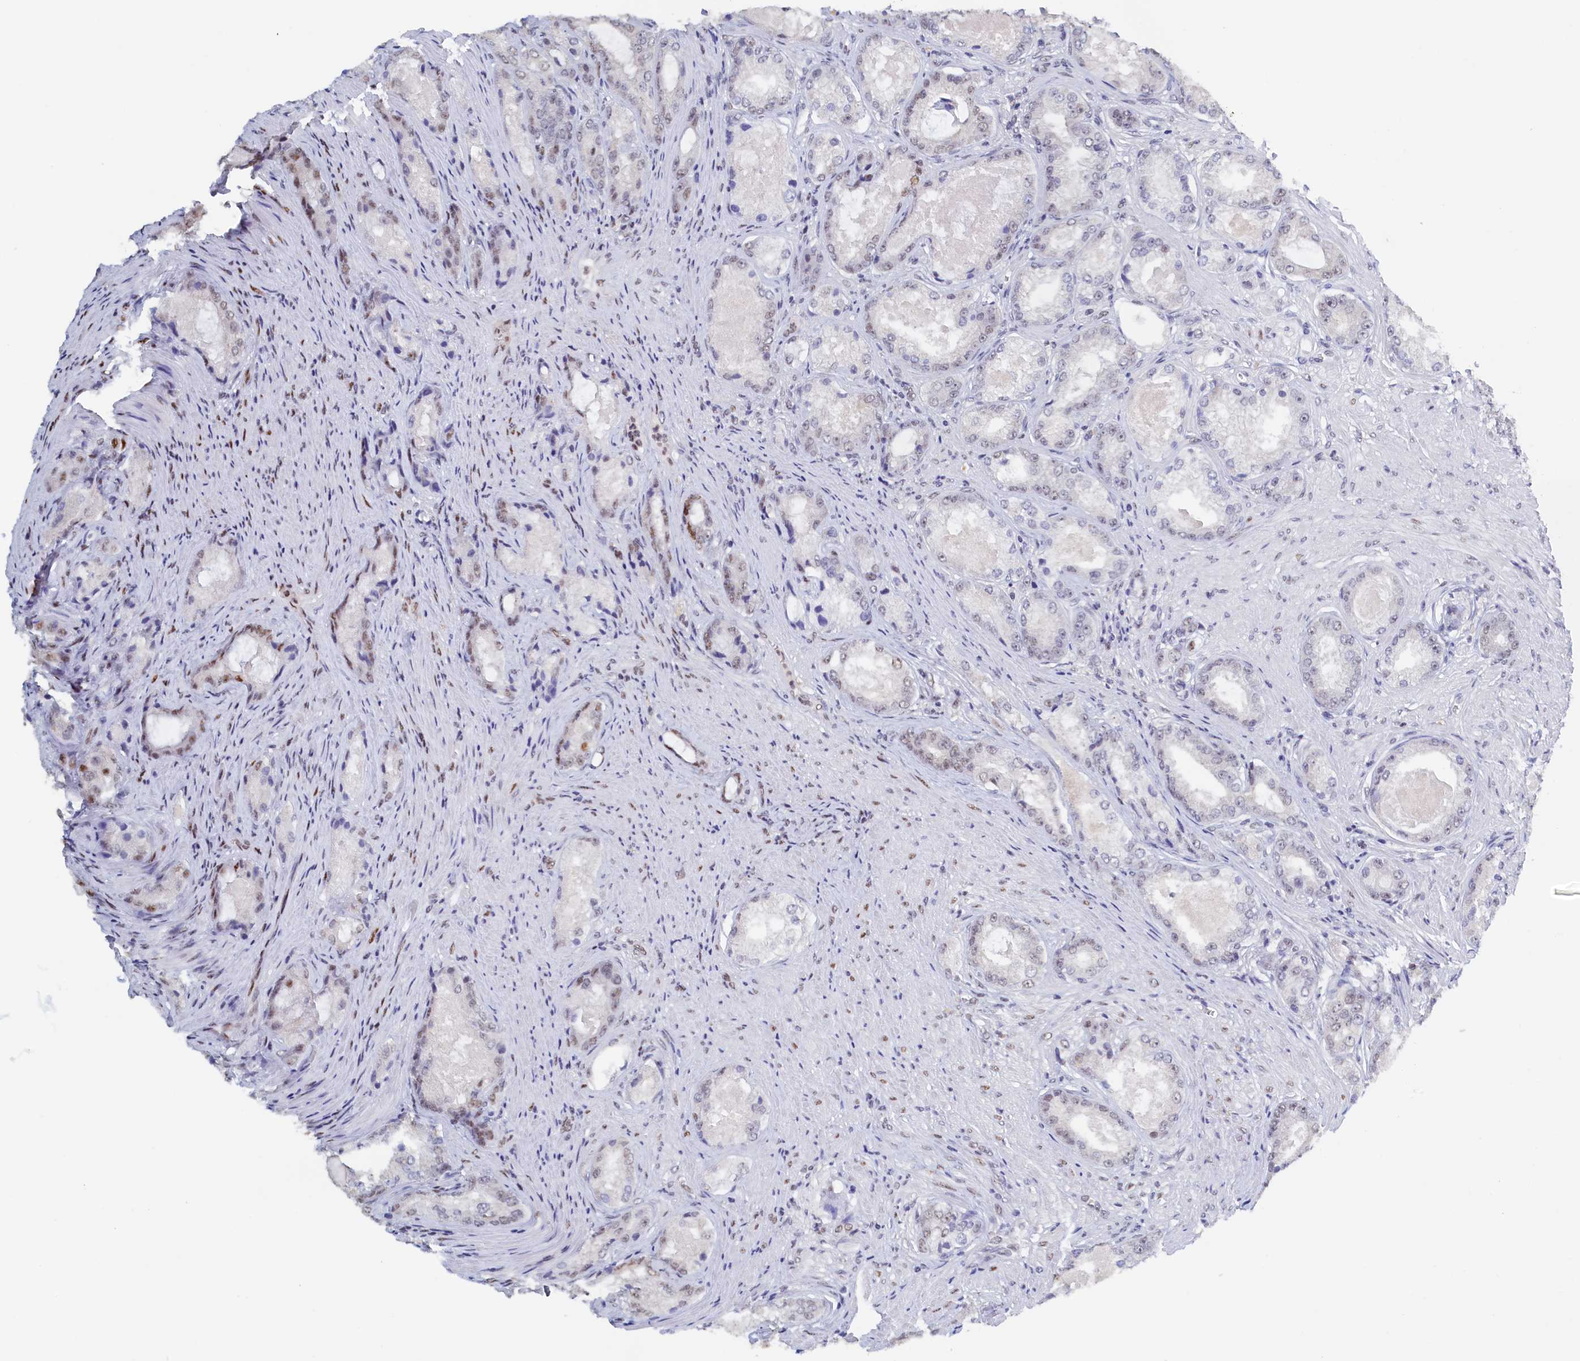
{"staining": {"intensity": "moderate", "quantity": "<25%", "location": "nuclear"}, "tissue": "prostate cancer", "cell_type": "Tumor cells", "image_type": "cancer", "snomed": [{"axis": "morphology", "description": "Adenocarcinoma, Low grade"}, {"axis": "topography", "description": "Prostate"}], "caption": "DAB (3,3'-diaminobenzidine) immunohistochemical staining of adenocarcinoma (low-grade) (prostate) shows moderate nuclear protein expression in about <25% of tumor cells.", "gene": "MOSPD3", "patient": {"sex": "male", "age": 68}}